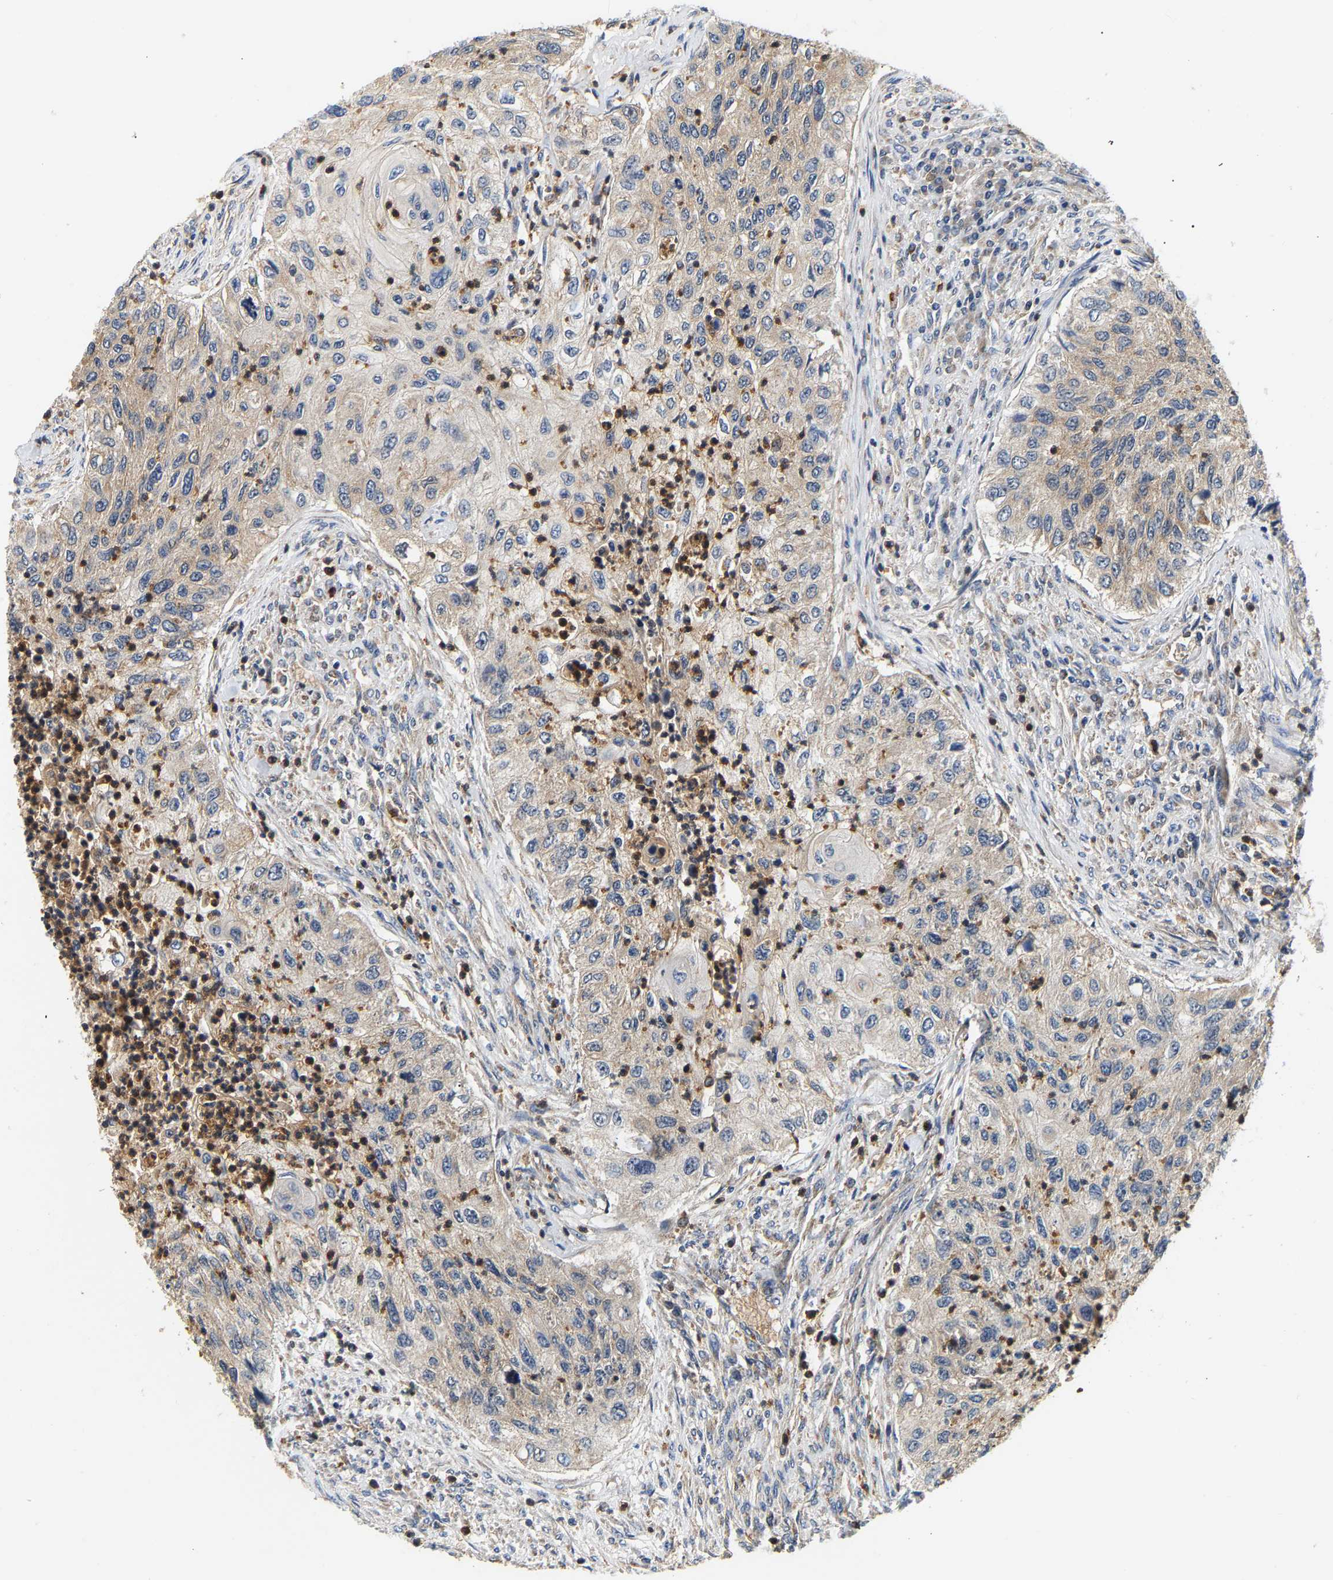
{"staining": {"intensity": "negative", "quantity": "none", "location": "none"}, "tissue": "urothelial cancer", "cell_type": "Tumor cells", "image_type": "cancer", "snomed": [{"axis": "morphology", "description": "Urothelial carcinoma, High grade"}, {"axis": "topography", "description": "Urinary bladder"}], "caption": "IHC photomicrograph of human high-grade urothelial carcinoma stained for a protein (brown), which reveals no positivity in tumor cells.", "gene": "PPID", "patient": {"sex": "female", "age": 60}}